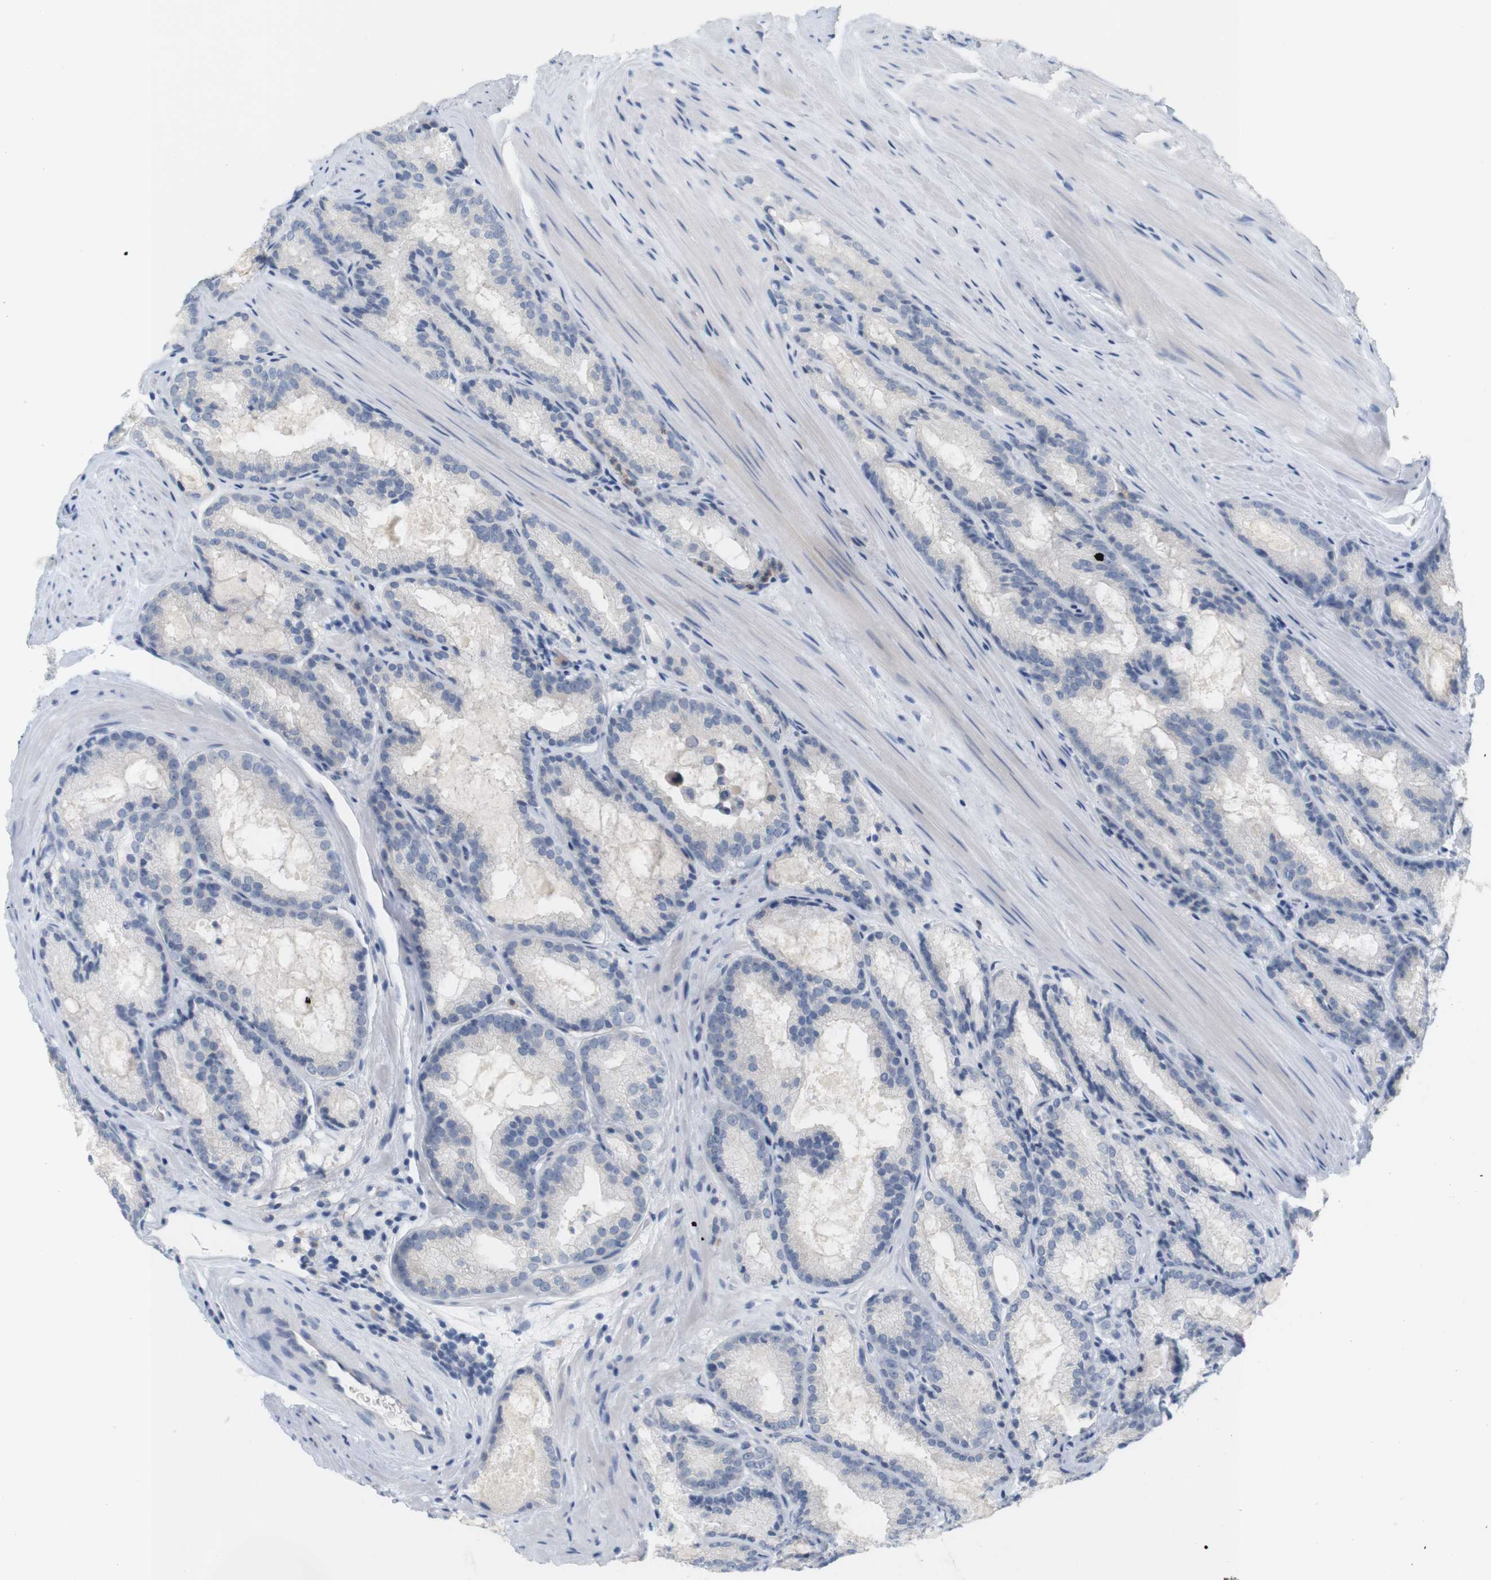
{"staining": {"intensity": "negative", "quantity": "none", "location": "none"}, "tissue": "prostate cancer", "cell_type": "Tumor cells", "image_type": "cancer", "snomed": [{"axis": "morphology", "description": "Adenocarcinoma, Low grade"}, {"axis": "topography", "description": "Prostate"}], "caption": "The immunohistochemistry histopathology image has no significant positivity in tumor cells of prostate cancer tissue.", "gene": "LRRK2", "patient": {"sex": "male", "age": 64}}